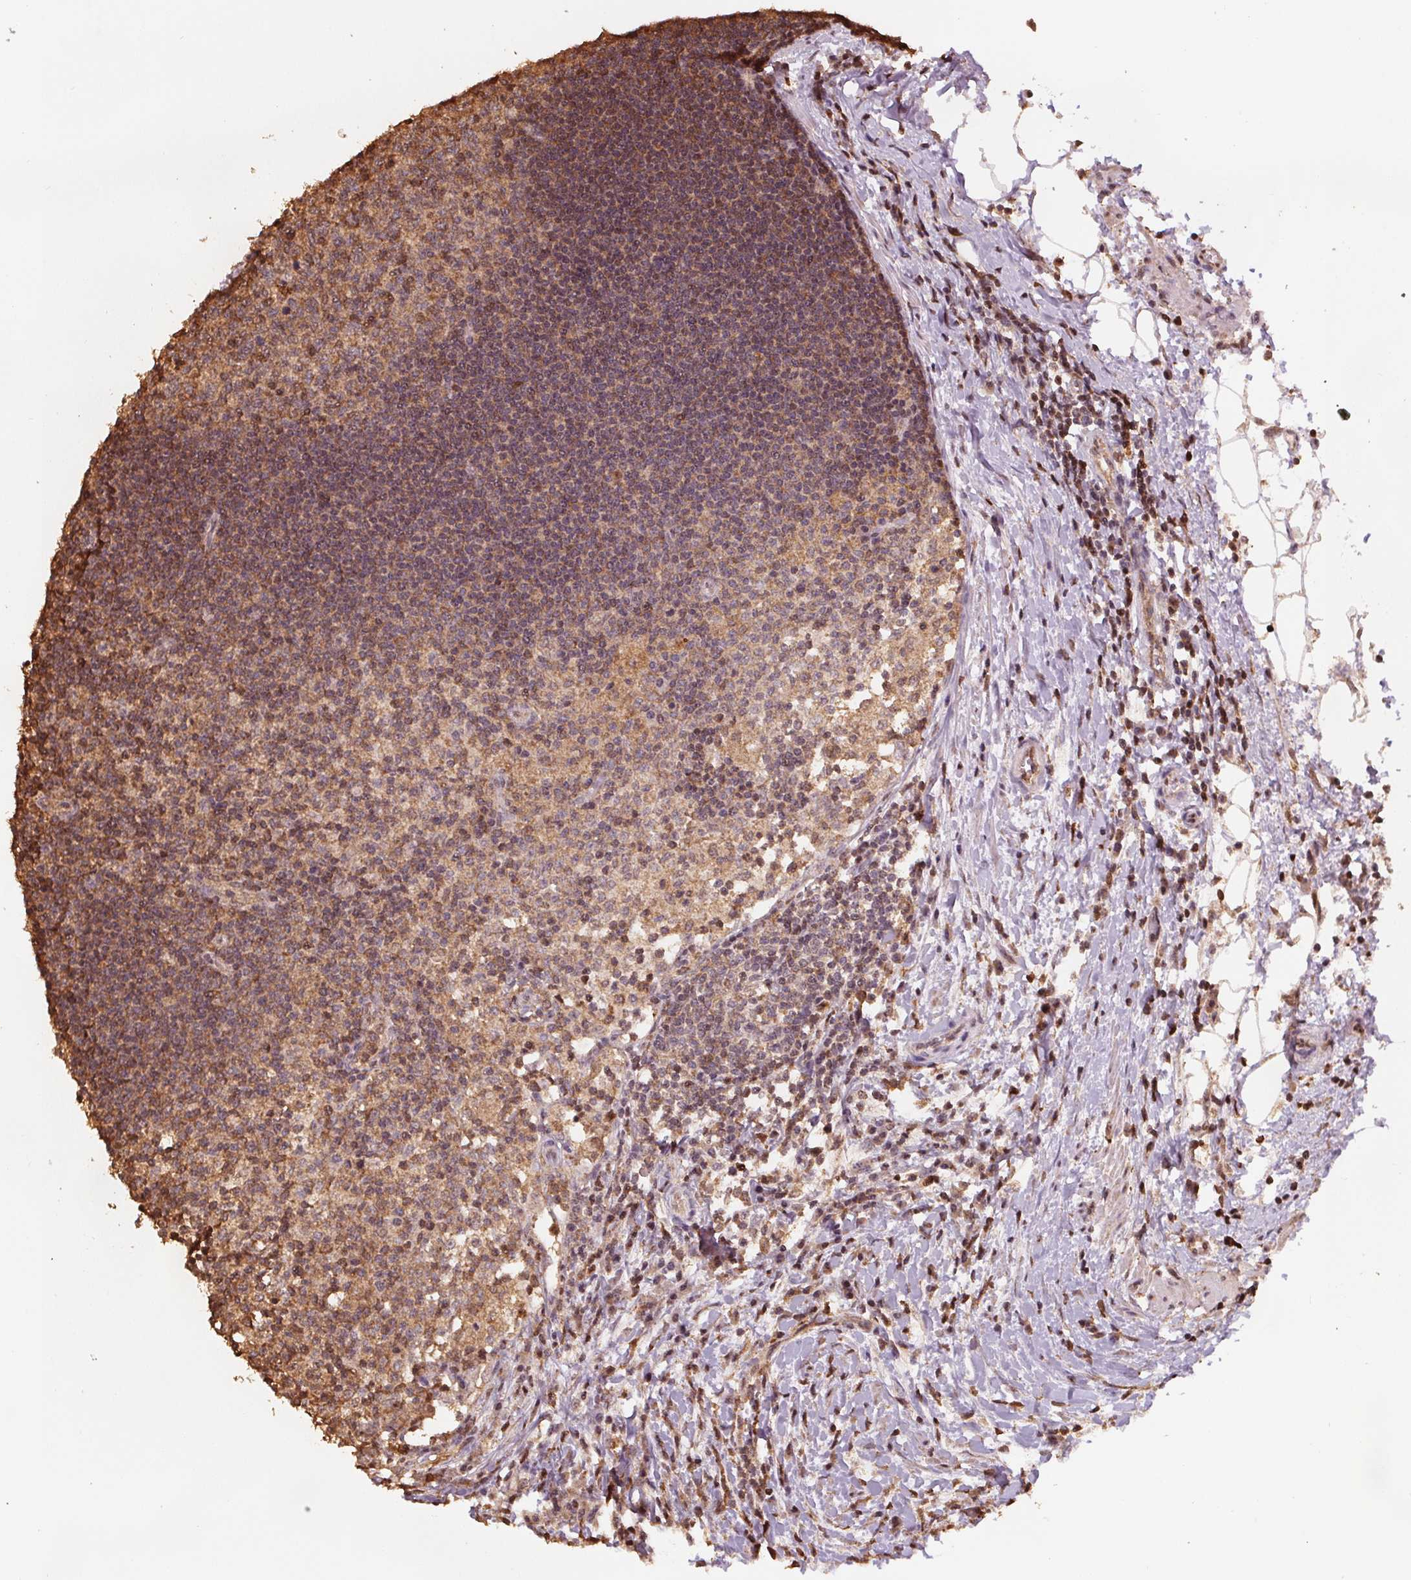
{"staining": {"intensity": "moderate", "quantity": ">75%", "location": "cytoplasmic/membranous,nuclear"}, "tissue": "lymph node", "cell_type": "Germinal center cells", "image_type": "normal", "snomed": [{"axis": "morphology", "description": "Normal tissue, NOS"}, {"axis": "topography", "description": "Lymph node"}], "caption": "Brown immunohistochemical staining in unremarkable human lymph node exhibits moderate cytoplasmic/membranous,nuclear positivity in approximately >75% of germinal center cells.", "gene": "ENO1", "patient": {"sex": "female", "age": 72}}